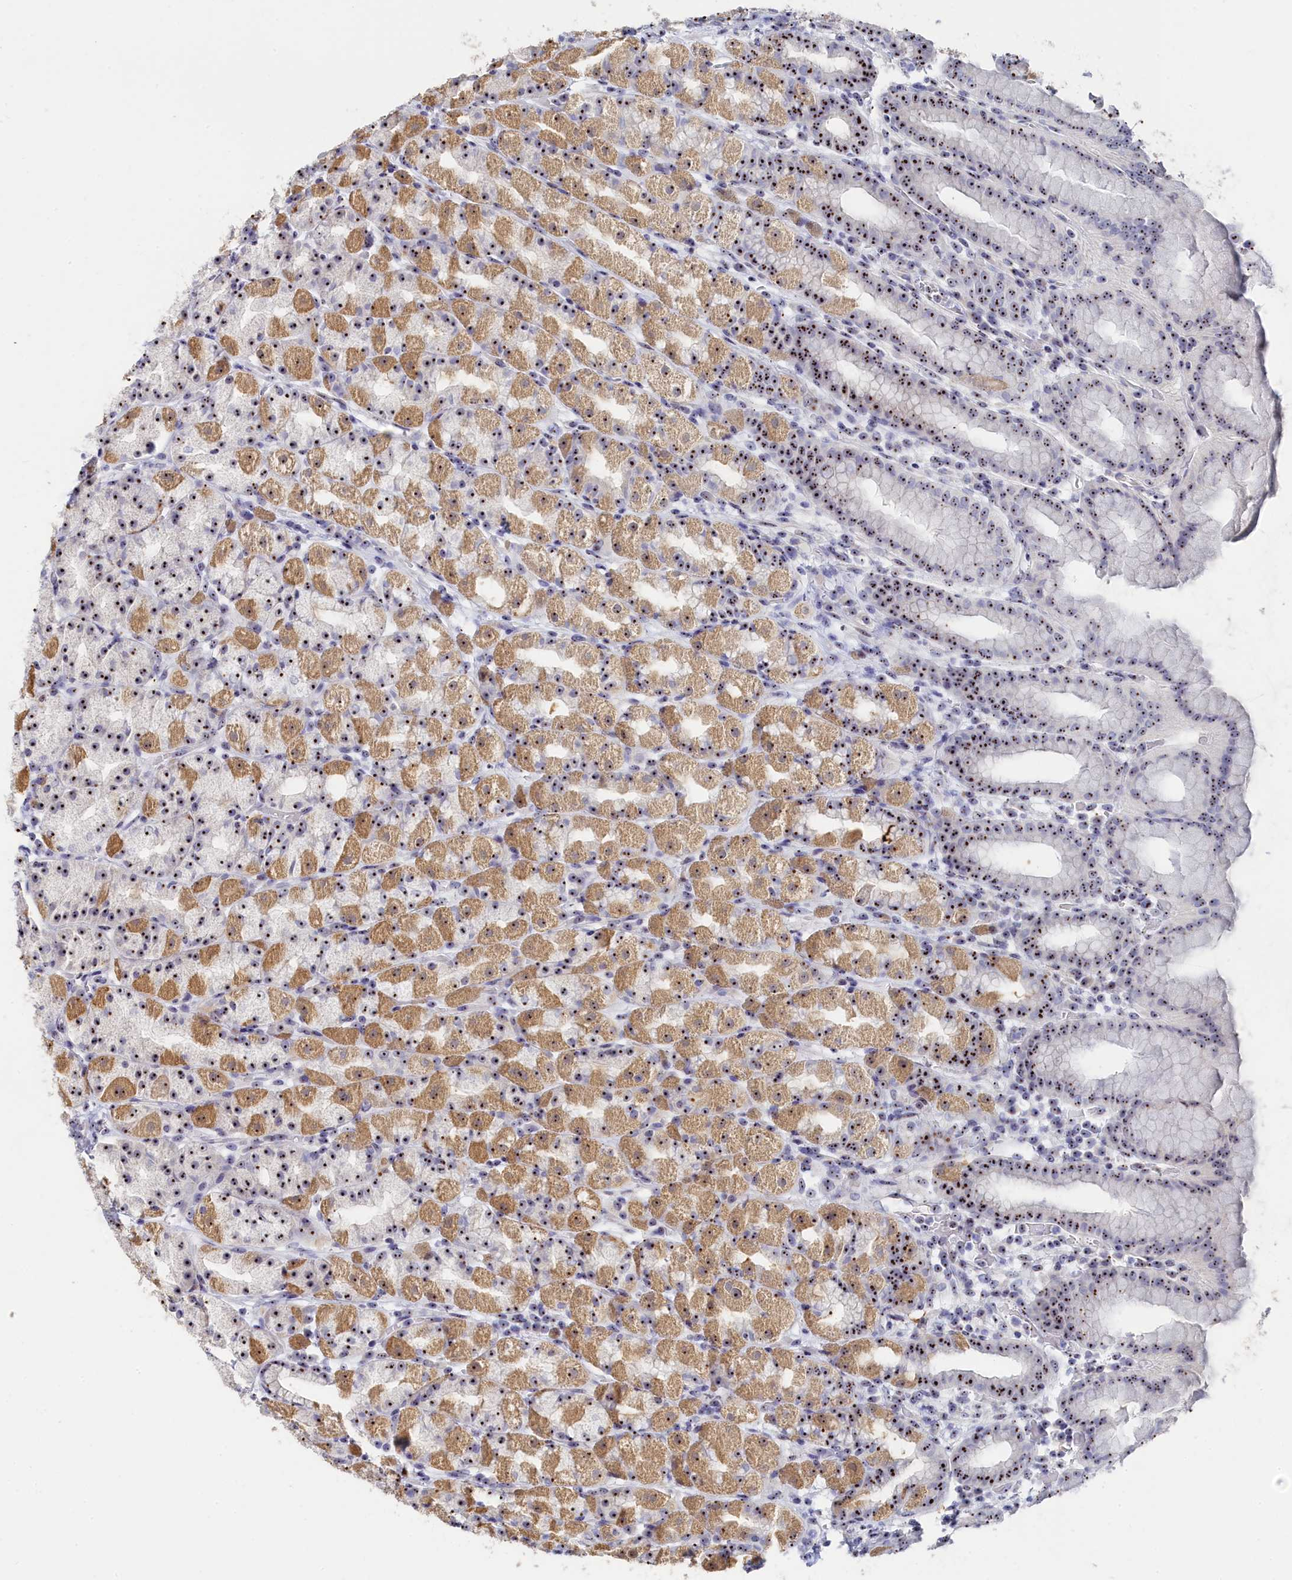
{"staining": {"intensity": "moderate", "quantity": ">75%", "location": "cytoplasmic/membranous,nuclear"}, "tissue": "stomach", "cell_type": "Glandular cells", "image_type": "normal", "snomed": [{"axis": "morphology", "description": "Normal tissue, NOS"}, {"axis": "topography", "description": "Stomach, upper"}], "caption": "Unremarkable stomach was stained to show a protein in brown. There is medium levels of moderate cytoplasmic/membranous,nuclear positivity in about >75% of glandular cells. The staining was performed using DAB (3,3'-diaminobenzidine) to visualize the protein expression in brown, while the nuclei were stained in blue with hematoxylin (Magnification: 20x).", "gene": "RSL1D1", "patient": {"sex": "male", "age": 68}}